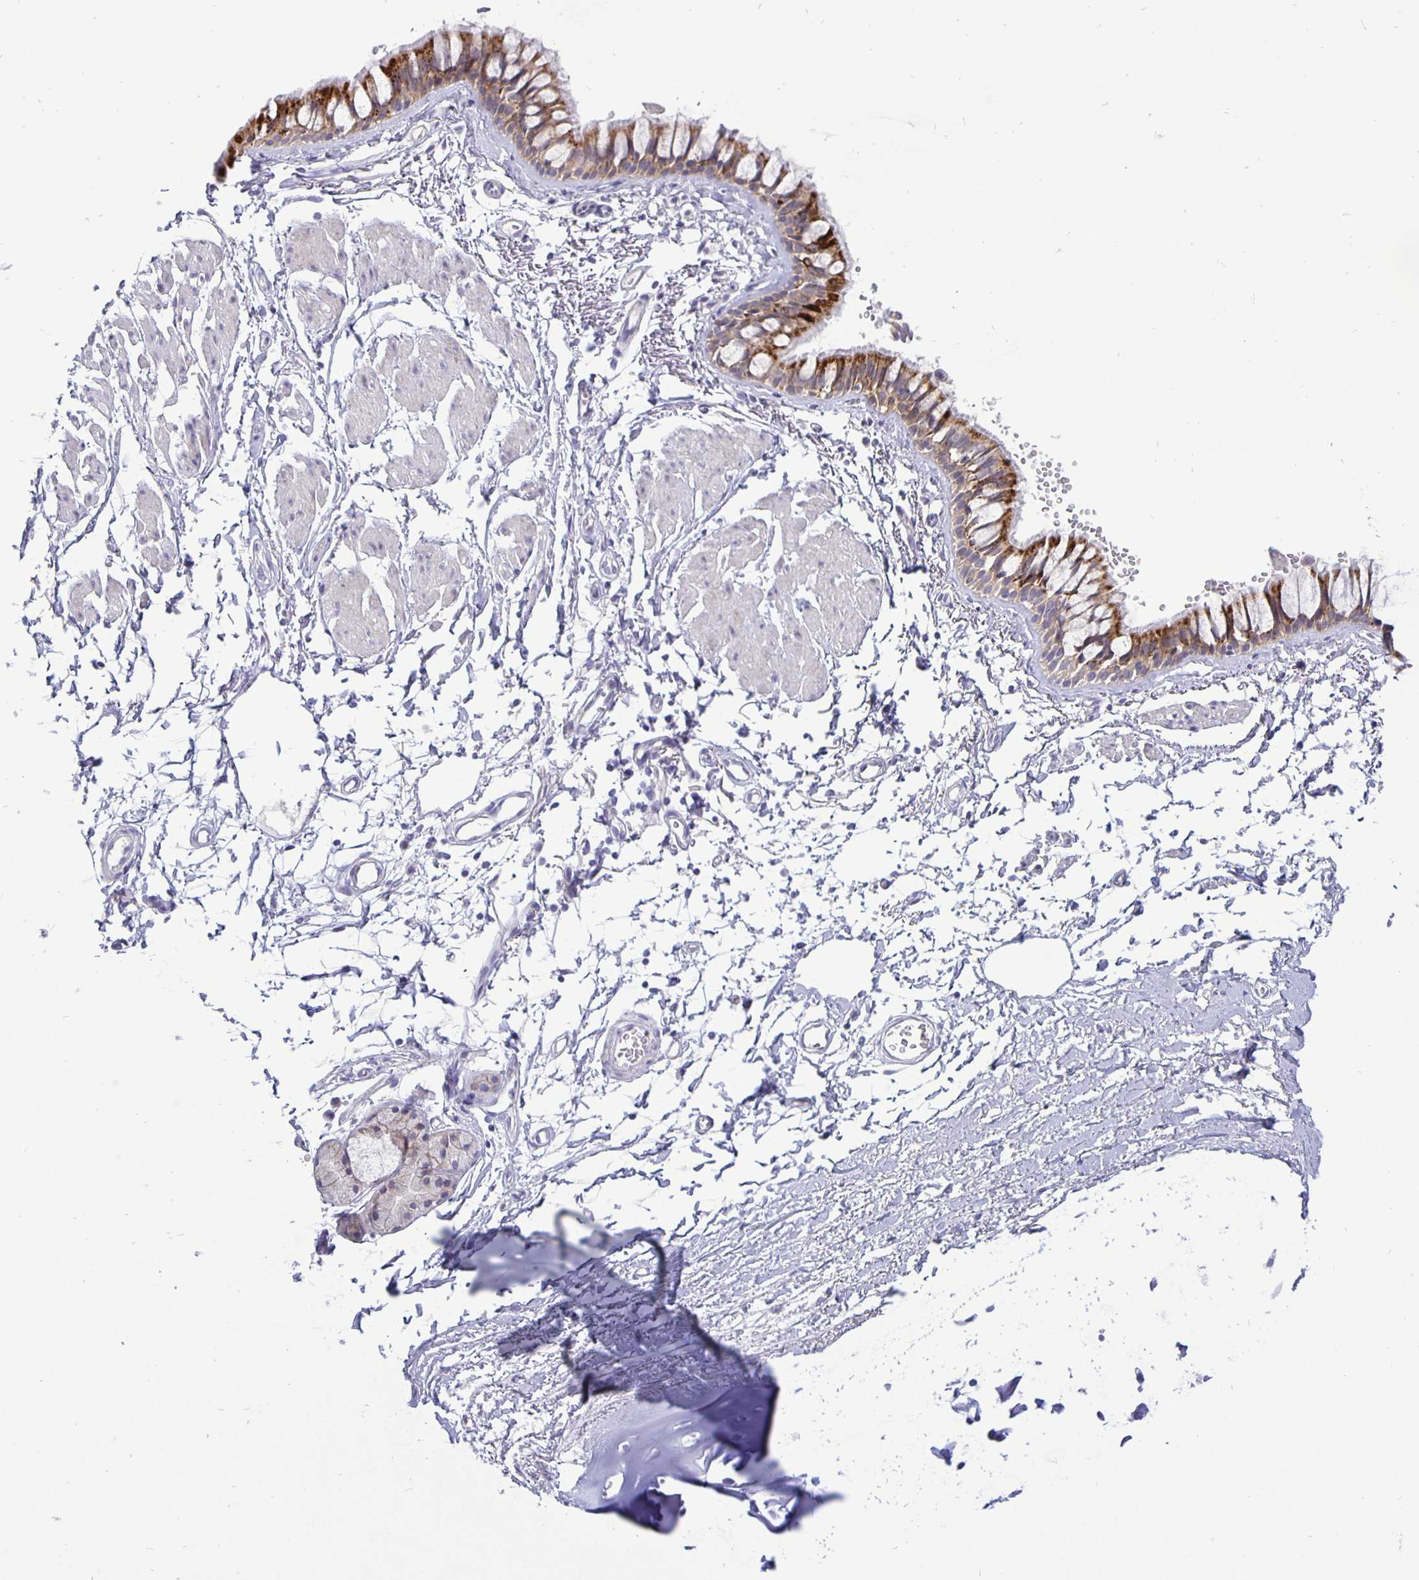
{"staining": {"intensity": "moderate", "quantity": ">75%", "location": "cytoplasmic/membranous"}, "tissue": "bronchus", "cell_type": "Respiratory epithelial cells", "image_type": "normal", "snomed": [{"axis": "morphology", "description": "Normal tissue, NOS"}, {"axis": "topography", "description": "Cartilage tissue"}, {"axis": "topography", "description": "Bronchus"}, {"axis": "topography", "description": "Peripheral nerve tissue"}], "caption": "Protein staining displays moderate cytoplasmic/membranous positivity in about >75% of respiratory epithelial cells in normal bronchus. The protein of interest is stained brown, and the nuclei are stained in blue (DAB IHC with brightfield microscopy, high magnification).", "gene": "ERBB2", "patient": {"sex": "female", "age": 59}}